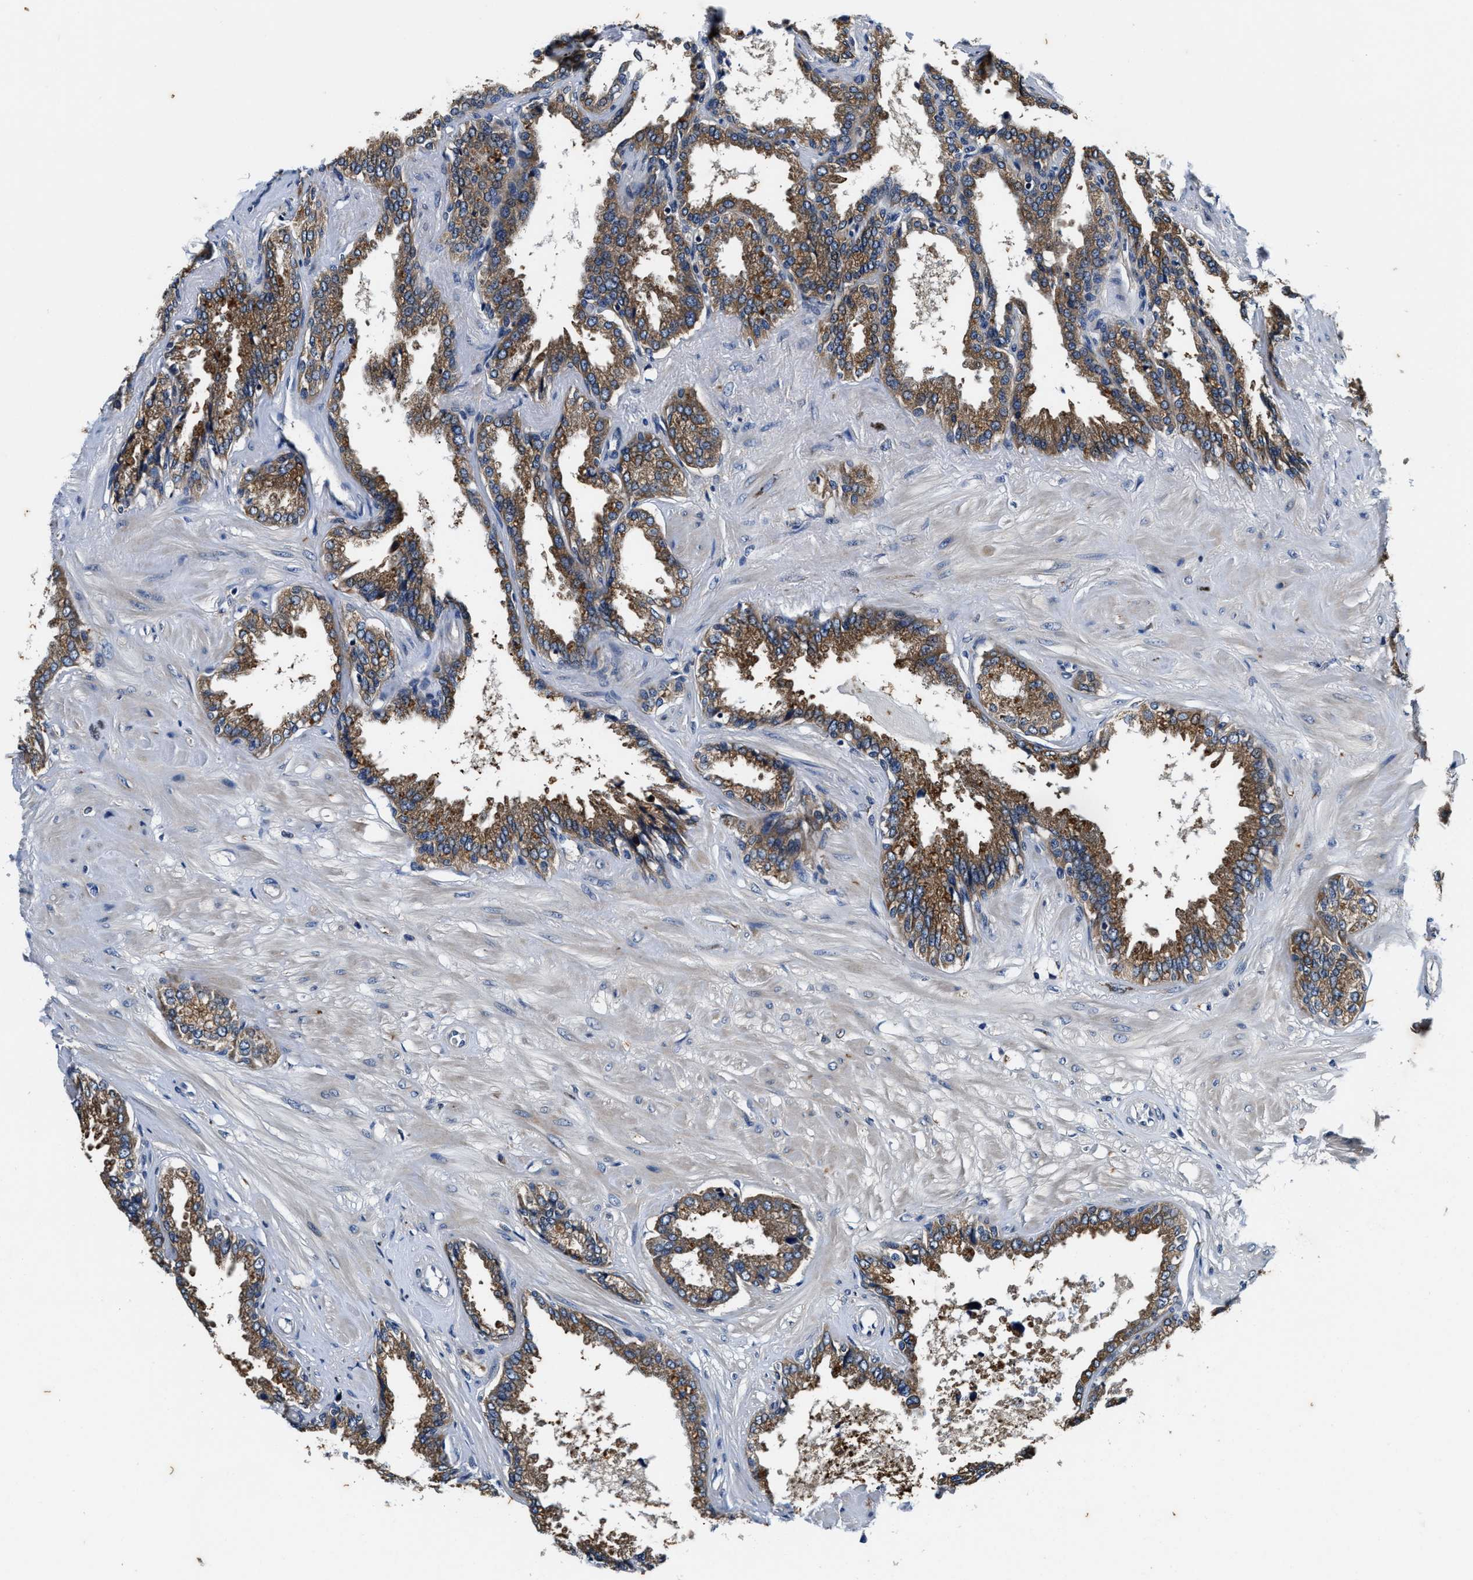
{"staining": {"intensity": "moderate", "quantity": ">75%", "location": "cytoplasmic/membranous"}, "tissue": "seminal vesicle", "cell_type": "Glandular cells", "image_type": "normal", "snomed": [{"axis": "morphology", "description": "Normal tissue, NOS"}, {"axis": "topography", "description": "Seminal veicle"}], "caption": "Immunohistochemical staining of benign seminal vesicle reveals moderate cytoplasmic/membranous protein expression in approximately >75% of glandular cells.", "gene": "PI4KB", "patient": {"sex": "male", "age": 46}}